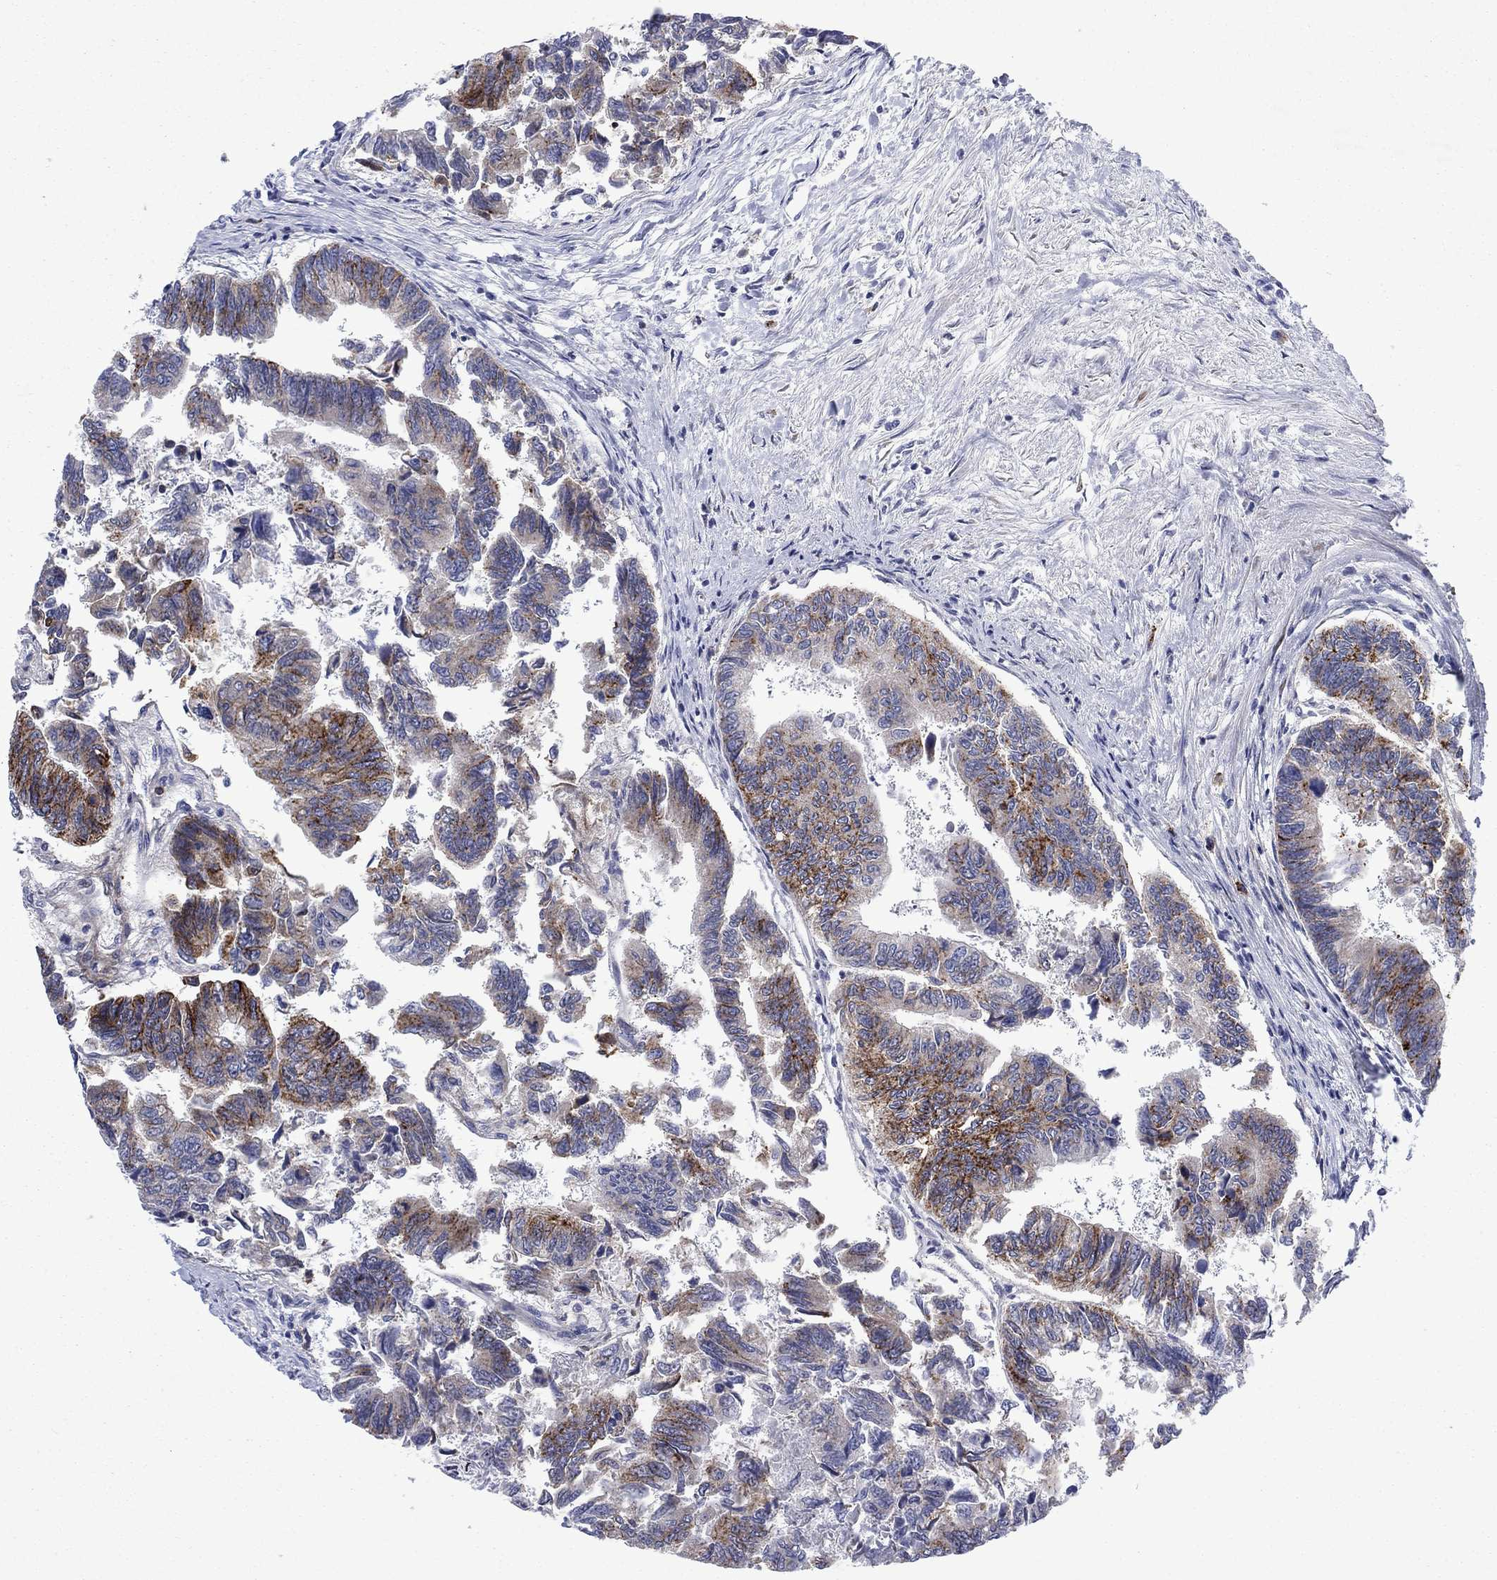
{"staining": {"intensity": "strong", "quantity": "25%-75%", "location": "cytoplasmic/membranous"}, "tissue": "colorectal cancer", "cell_type": "Tumor cells", "image_type": "cancer", "snomed": [{"axis": "morphology", "description": "Adenocarcinoma, NOS"}, {"axis": "topography", "description": "Colon"}], "caption": "Protein staining of colorectal cancer (adenocarcinoma) tissue reveals strong cytoplasmic/membranous expression in approximately 25%-75% of tumor cells.", "gene": "SDC1", "patient": {"sex": "female", "age": 65}}